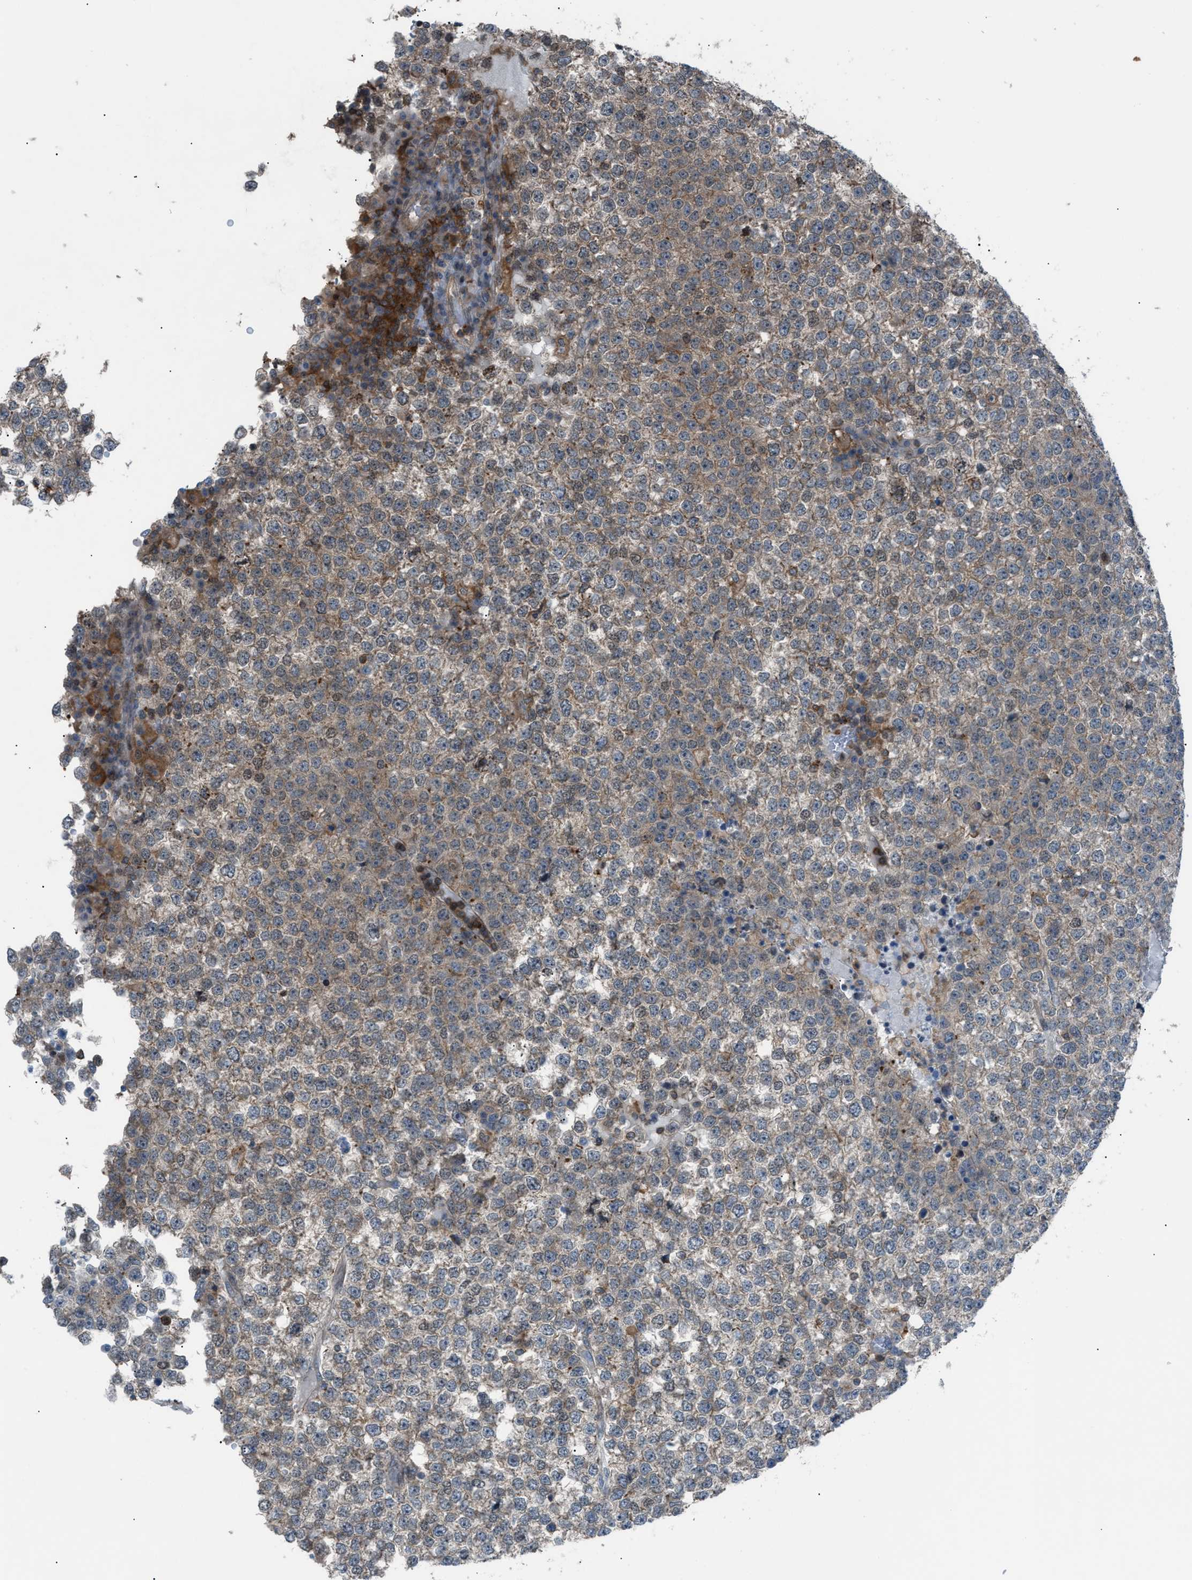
{"staining": {"intensity": "weak", "quantity": "<25%", "location": "cytoplasmic/membranous"}, "tissue": "testis cancer", "cell_type": "Tumor cells", "image_type": "cancer", "snomed": [{"axis": "morphology", "description": "Seminoma, NOS"}, {"axis": "topography", "description": "Testis"}], "caption": "IHC image of neoplastic tissue: testis cancer (seminoma) stained with DAB exhibits no significant protein expression in tumor cells. The staining is performed using DAB brown chromogen with nuclei counter-stained in using hematoxylin.", "gene": "DYRK1A", "patient": {"sex": "male", "age": 65}}